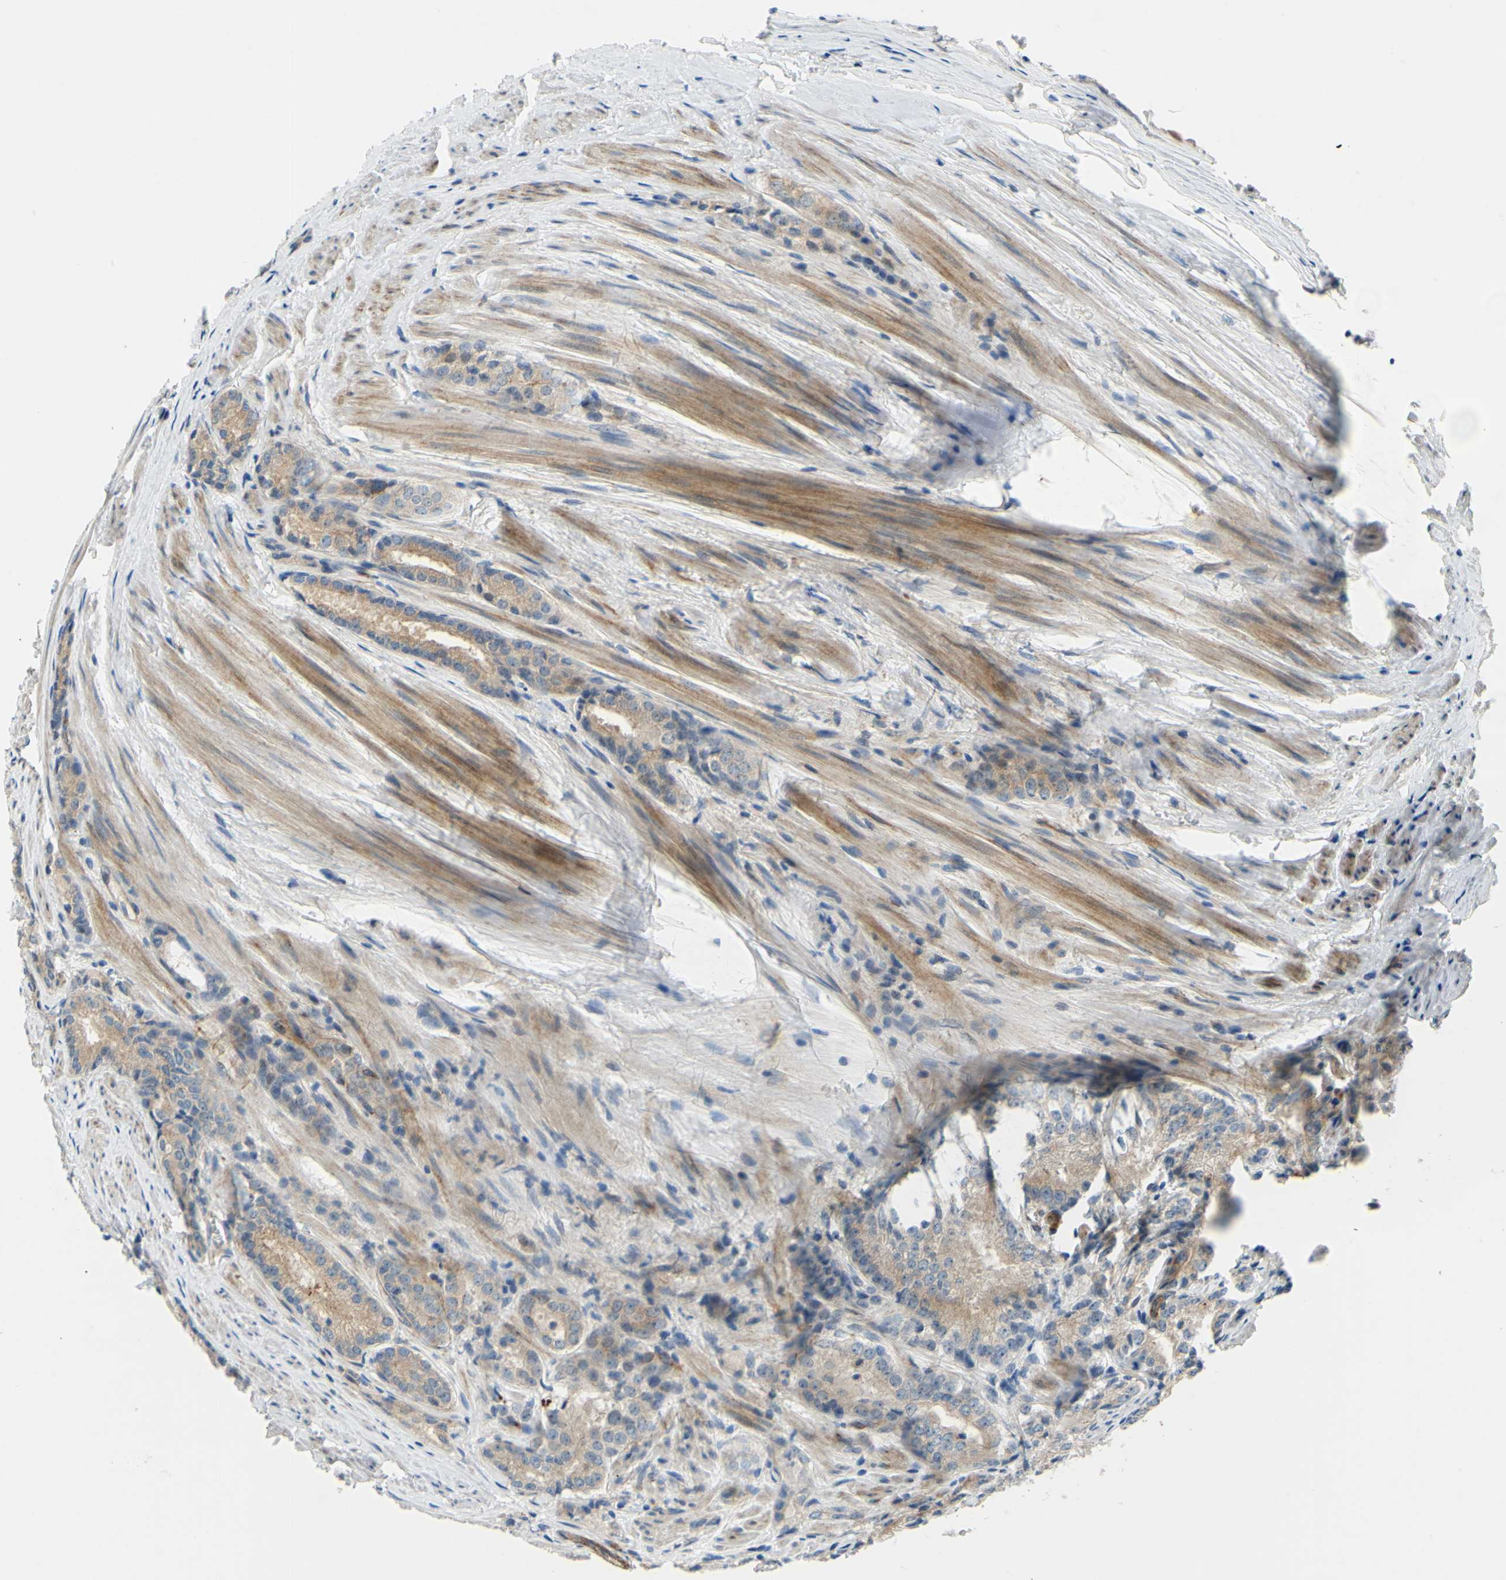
{"staining": {"intensity": "weak", "quantity": ">75%", "location": "cytoplasmic/membranous"}, "tissue": "prostate cancer", "cell_type": "Tumor cells", "image_type": "cancer", "snomed": [{"axis": "morphology", "description": "Adenocarcinoma, Low grade"}, {"axis": "topography", "description": "Prostate"}], "caption": "Brown immunohistochemical staining in prostate cancer (low-grade adenocarcinoma) shows weak cytoplasmic/membranous expression in about >75% of tumor cells. (DAB (3,3'-diaminobenzidine) IHC with brightfield microscopy, high magnification).", "gene": "ARHGAP1", "patient": {"sex": "male", "age": 60}}